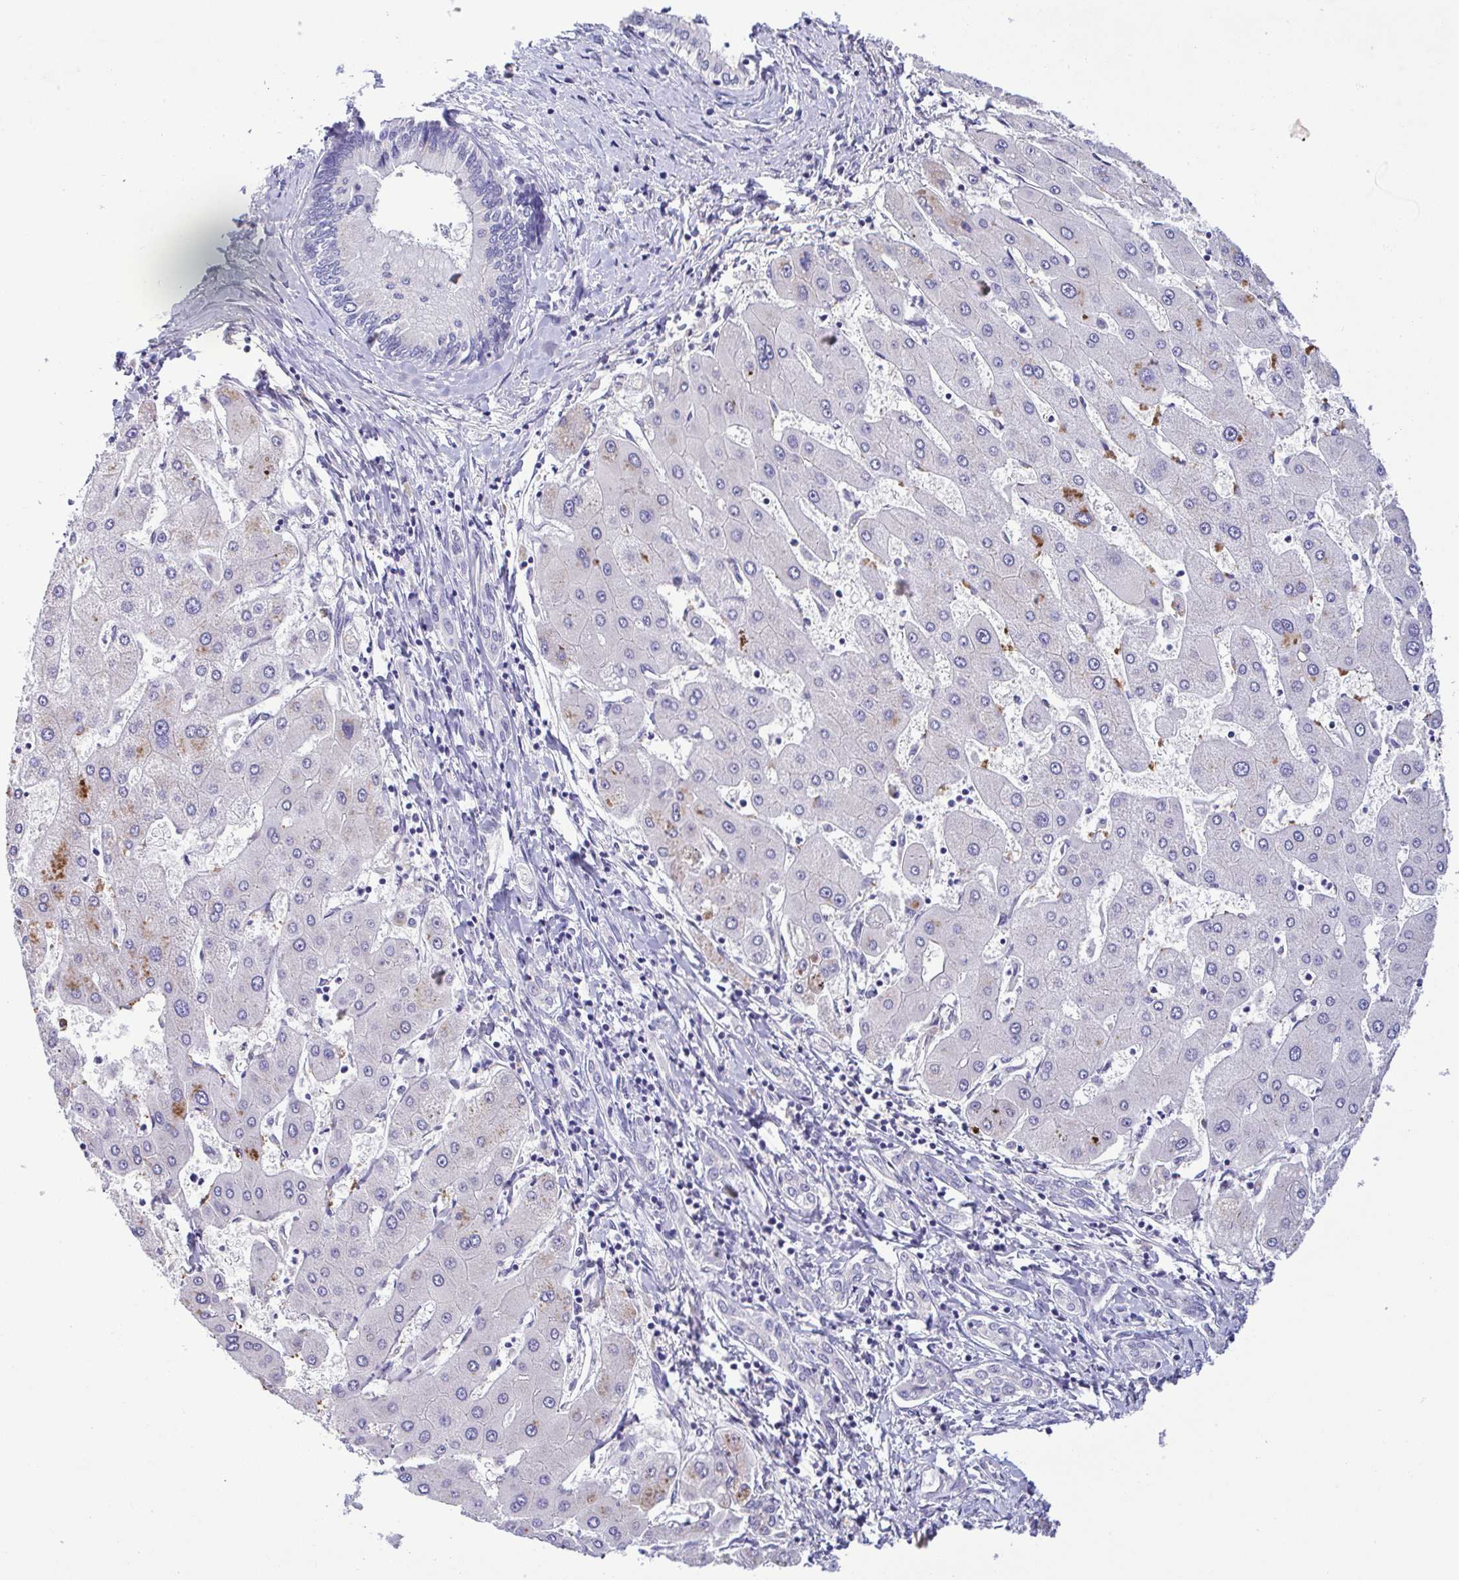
{"staining": {"intensity": "negative", "quantity": "none", "location": "none"}, "tissue": "liver cancer", "cell_type": "Tumor cells", "image_type": "cancer", "snomed": [{"axis": "morphology", "description": "Cholangiocarcinoma"}, {"axis": "topography", "description": "Liver"}], "caption": "Tumor cells are negative for brown protein staining in cholangiocarcinoma (liver).", "gene": "TIPIN", "patient": {"sex": "male", "age": 66}}